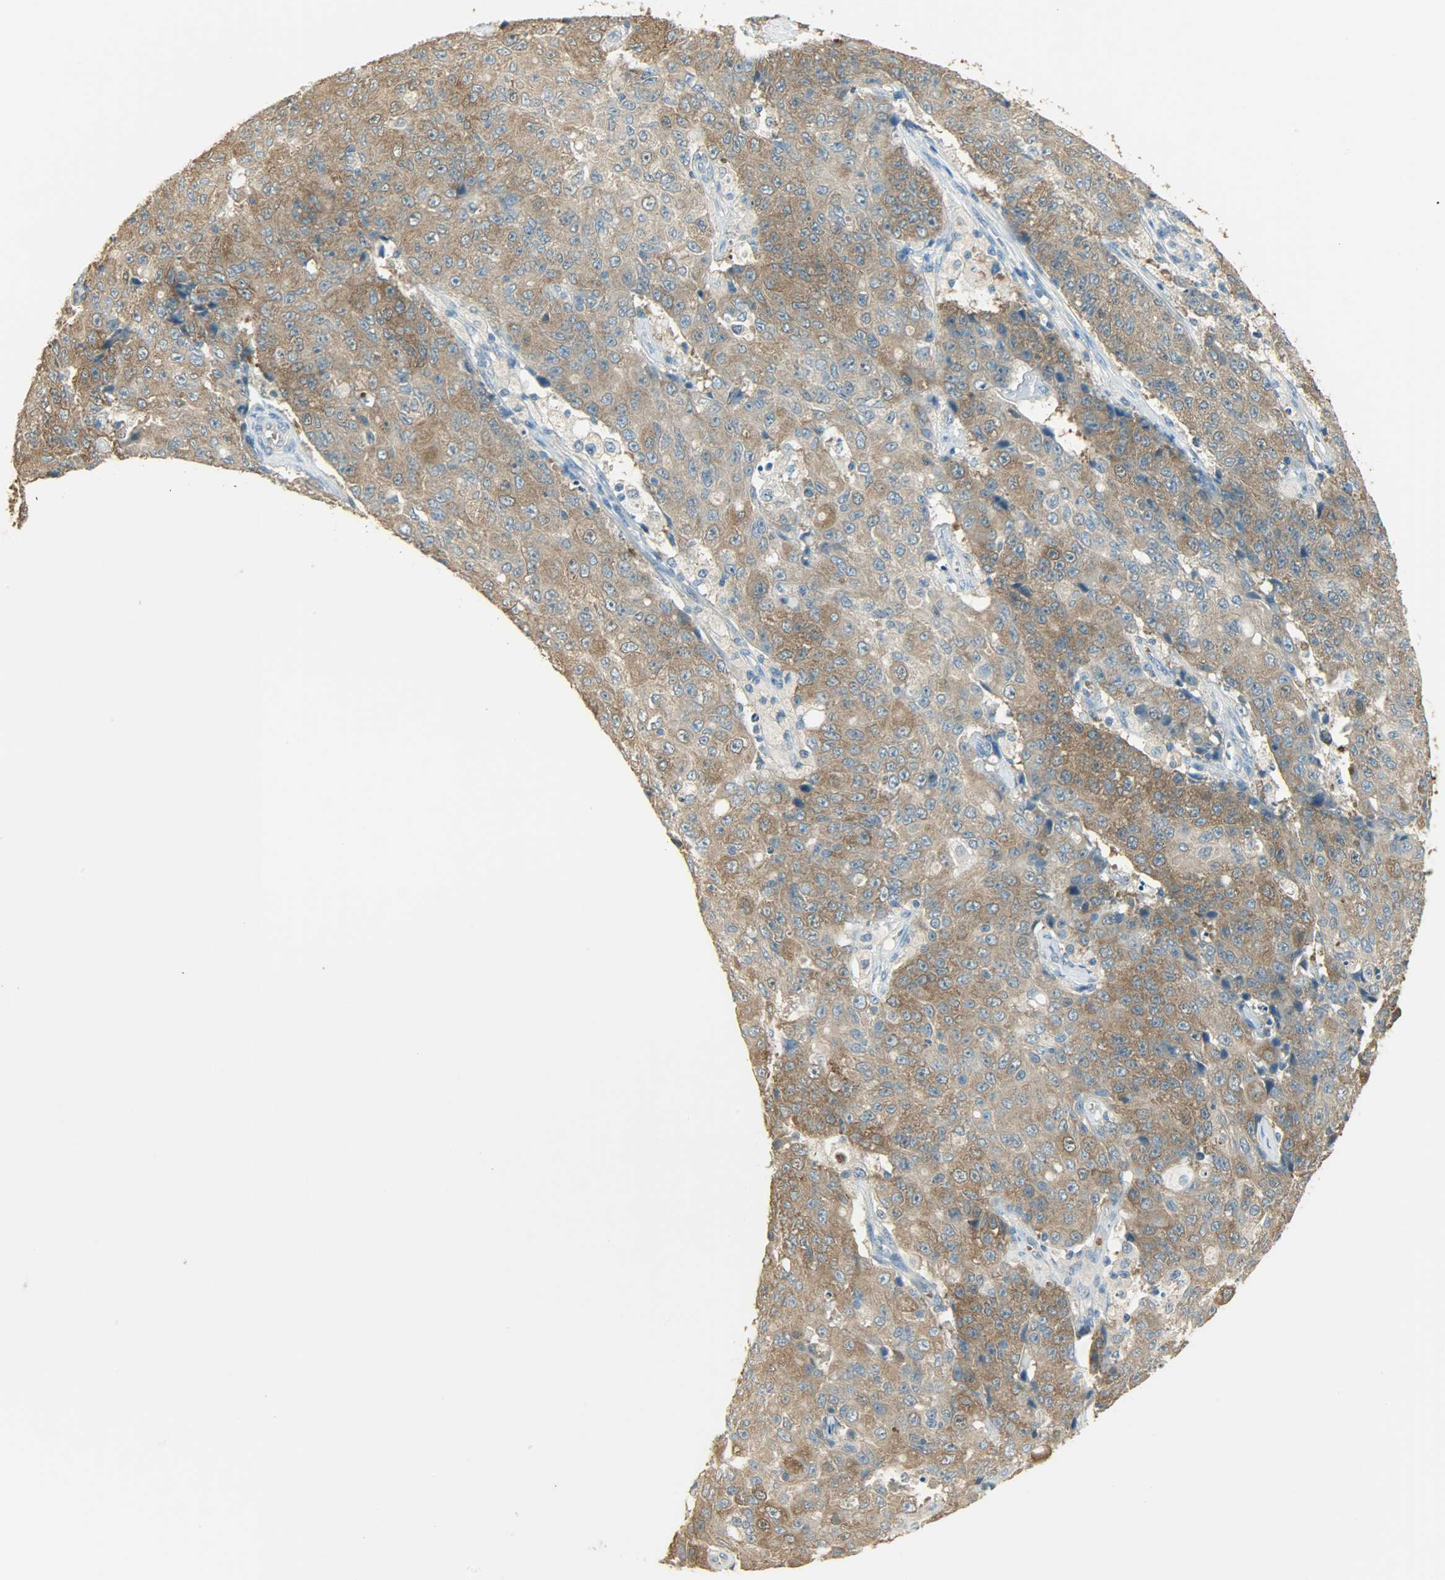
{"staining": {"intensity": "moderate", "quantity": ">75%", "location": "cytoplasmic/membranous"}, "tissue": "ovarian cancer", "cell_type": "Tumor cells", "image_type": "cancer", "snomed": [{"axis": "morphology", "description": "Carcinoma, endometroid"}, {"axis": "topography", "description": "Ovary"}], "caption": "DAB (3,3'-diaminobenzidine) immunohistochemical staining of human ovarian cancer shows moderate cytoplasmic/membranous protein expression in about >75% of tumor cells.", "gene": "PRMT5", "patient": {"sex": "female", "age": 42}}